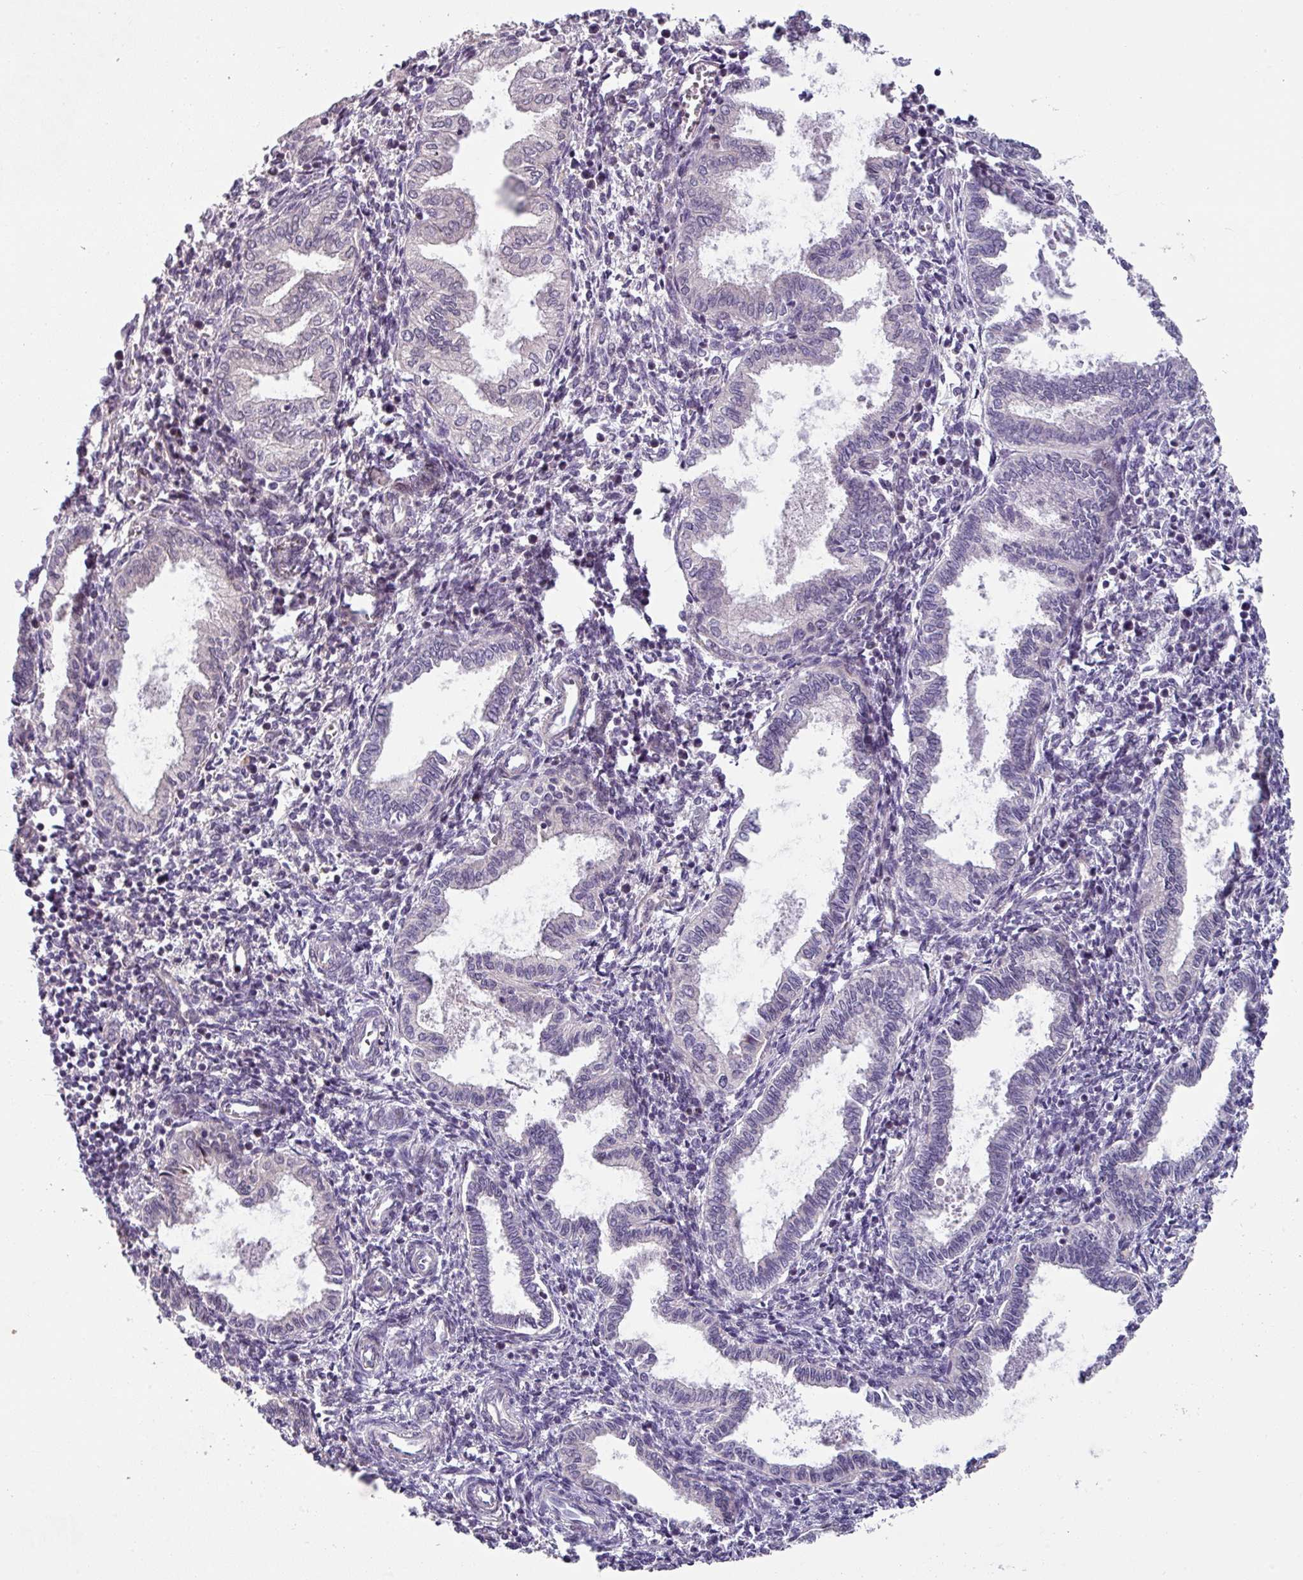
{"staining": {"intensity": "negative", "quantity": "none", "location": "none"}, "tissue": "endometrium", "cell_type": "Cells in endometrial stroma", "image_type": "normal", "snomed": [{"axis": "morphology", "description": "Normal tissue, NOS"}, {"axis": "topography", "description": "Endometrium"}], "caption": "IHC histopathology image of normal endometrium: endometrium stained with DAB exhibits no significant protein expression in cells in endometrial stroma.", "gene": "KLHL3", "patient": {"sex": "female", "age": 37}}